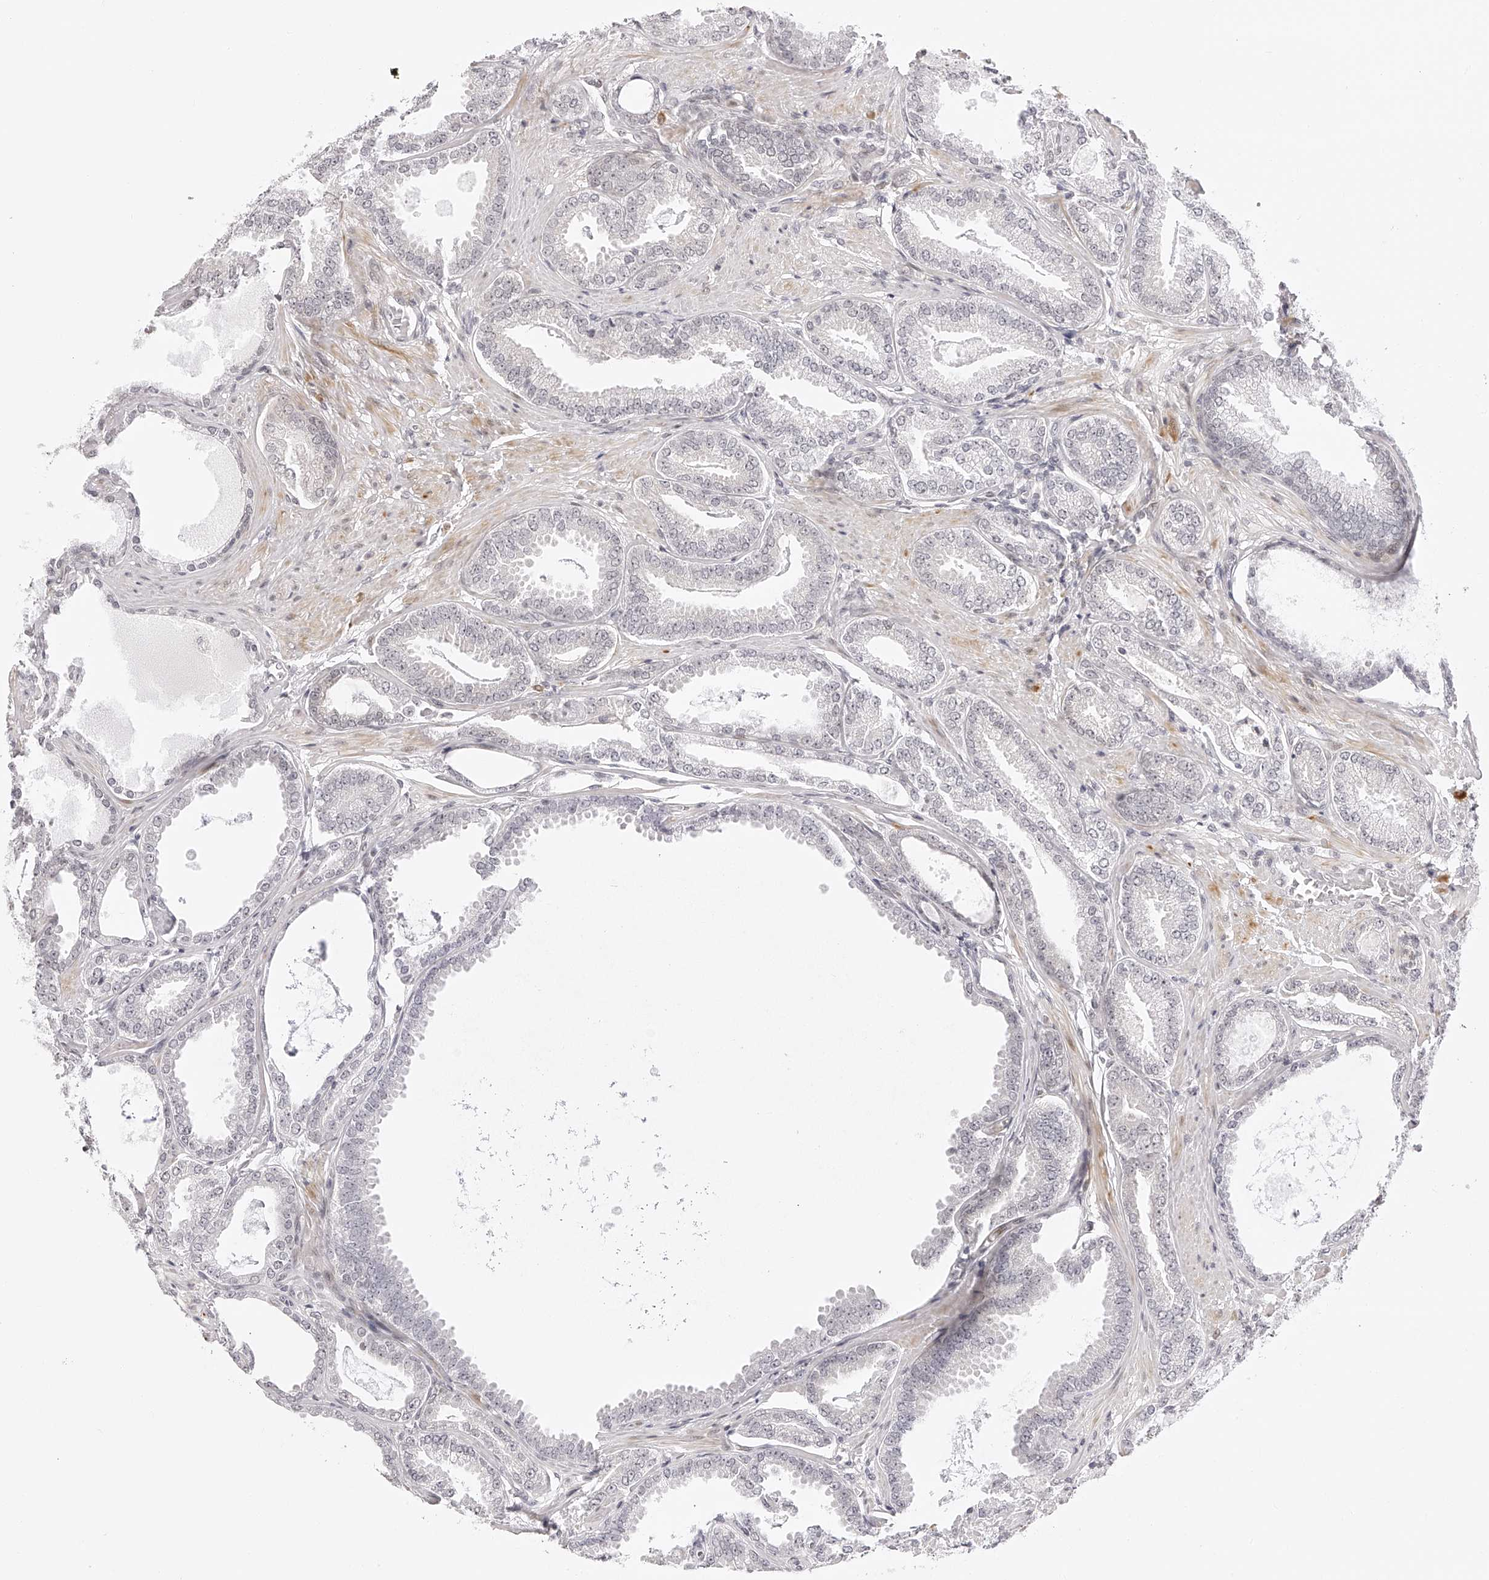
{"staining": {"intensity": "weak", "quantity": "<25%", "location": "nuclear"}, "tissue": "prostate cancer", "cell_type": "Tumor cells", "image_type": "cancer", "snomed": [{"axis": "morphology", "description": "Adenocarcinoma, Low grade"}, {"axis": "topography", "description": "Prostate"}], "caption": "This is an IHC photomicrograph of human prostate adenocarcinoma (low-grade). There is no staining in tumor cells.", "gene": "PLEKHG1", "patient": {"sex": "male", "age": 71}}